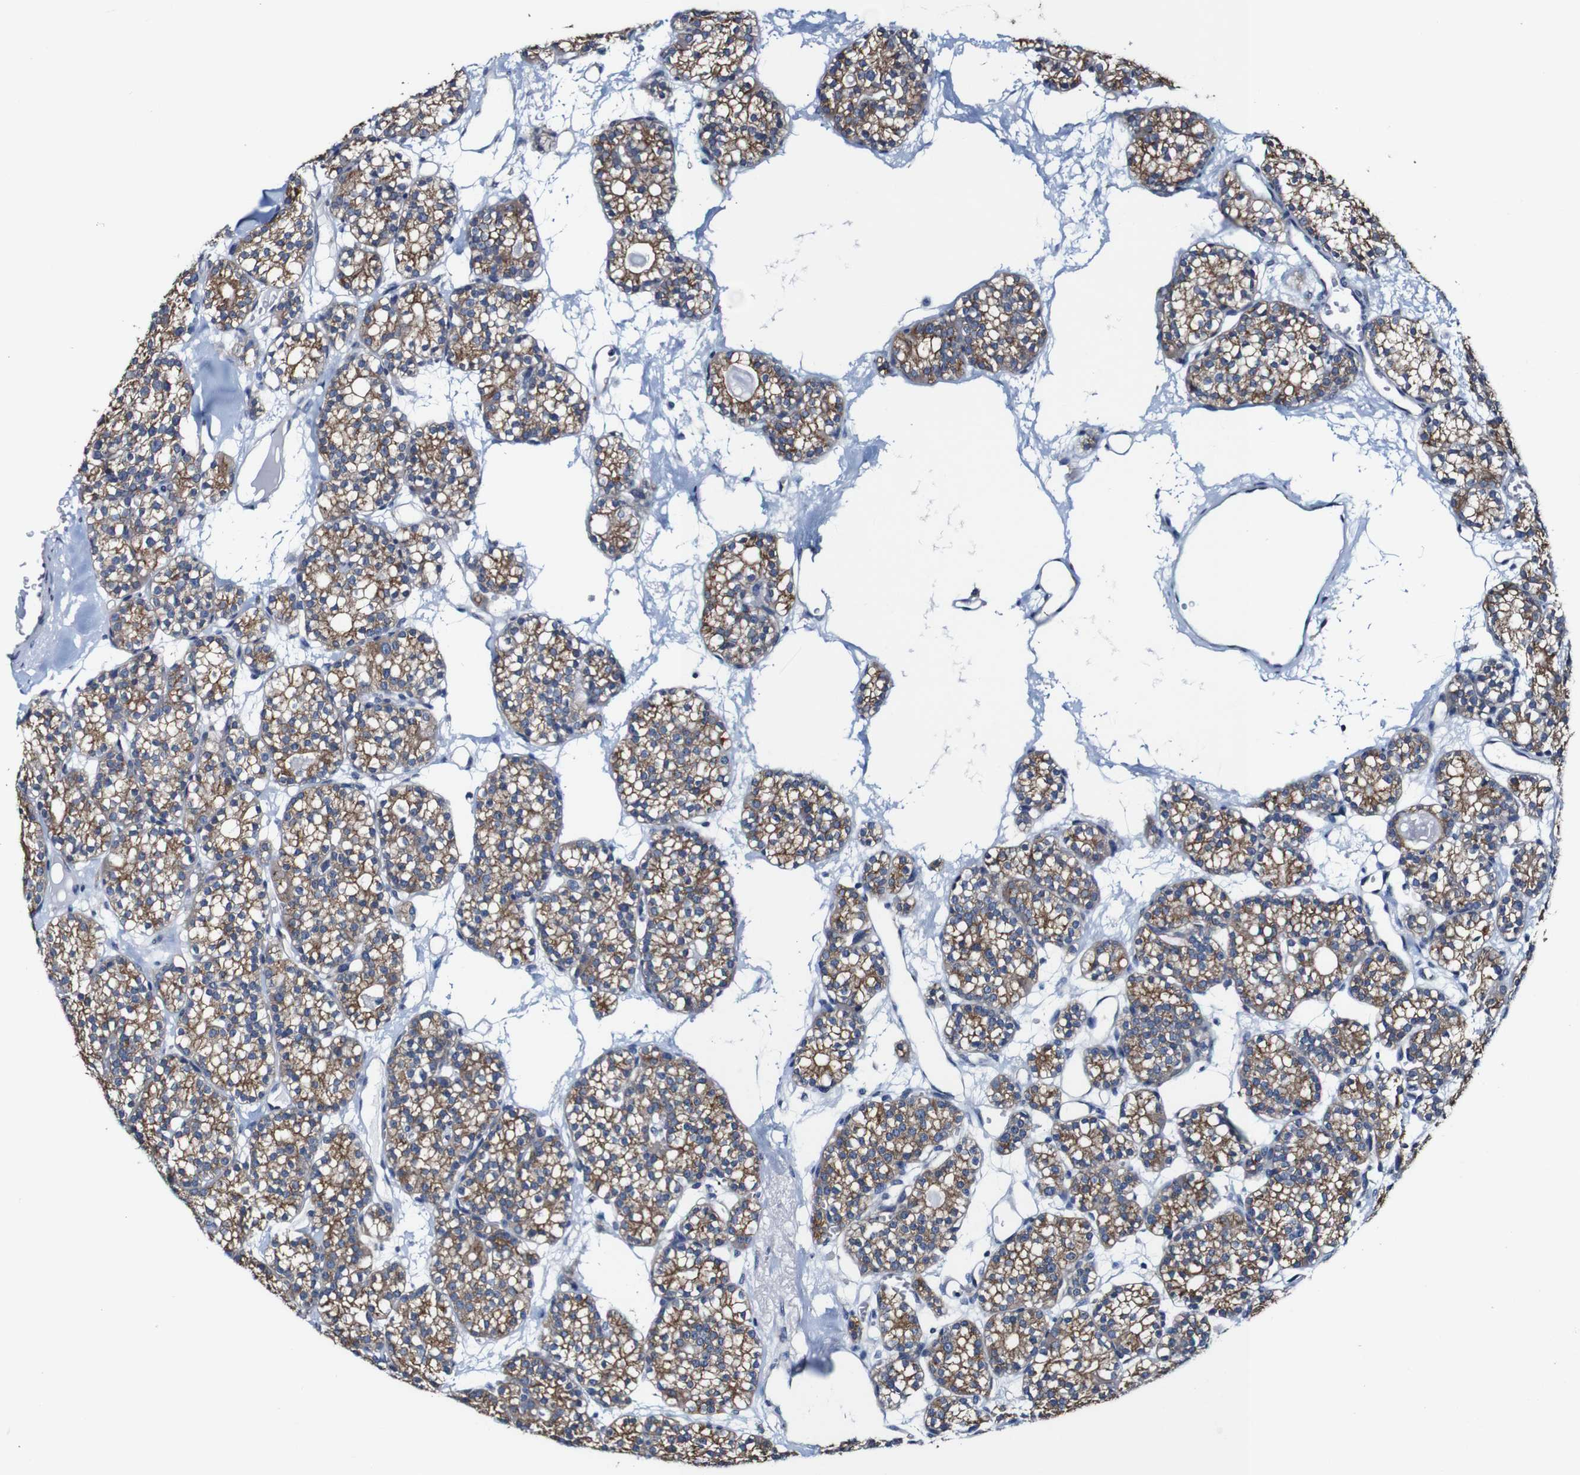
{"staining": {"intensity": "moderate", "quantity": ">75%", "location": "cytoplasmic/membranous"}, "tissue": "parathyroid gland", "cell_type": "Glandular cells", "image_type": "normal", "snomed": [{"axis": "morphology", "description": "Normal tissue, NOS"}, {"axis": "topography", "description": "Parathyroid gland"}], "caption": "This histopathology image reveals immunohistochemistry (IHC) staining of benign human parathyroid gland, with medium moderate cytoplasmic/membranous expression in approximately >75% of glandular cells.", "gene": "CSF1R", "patient": {"sex": "female", "age": 64}}